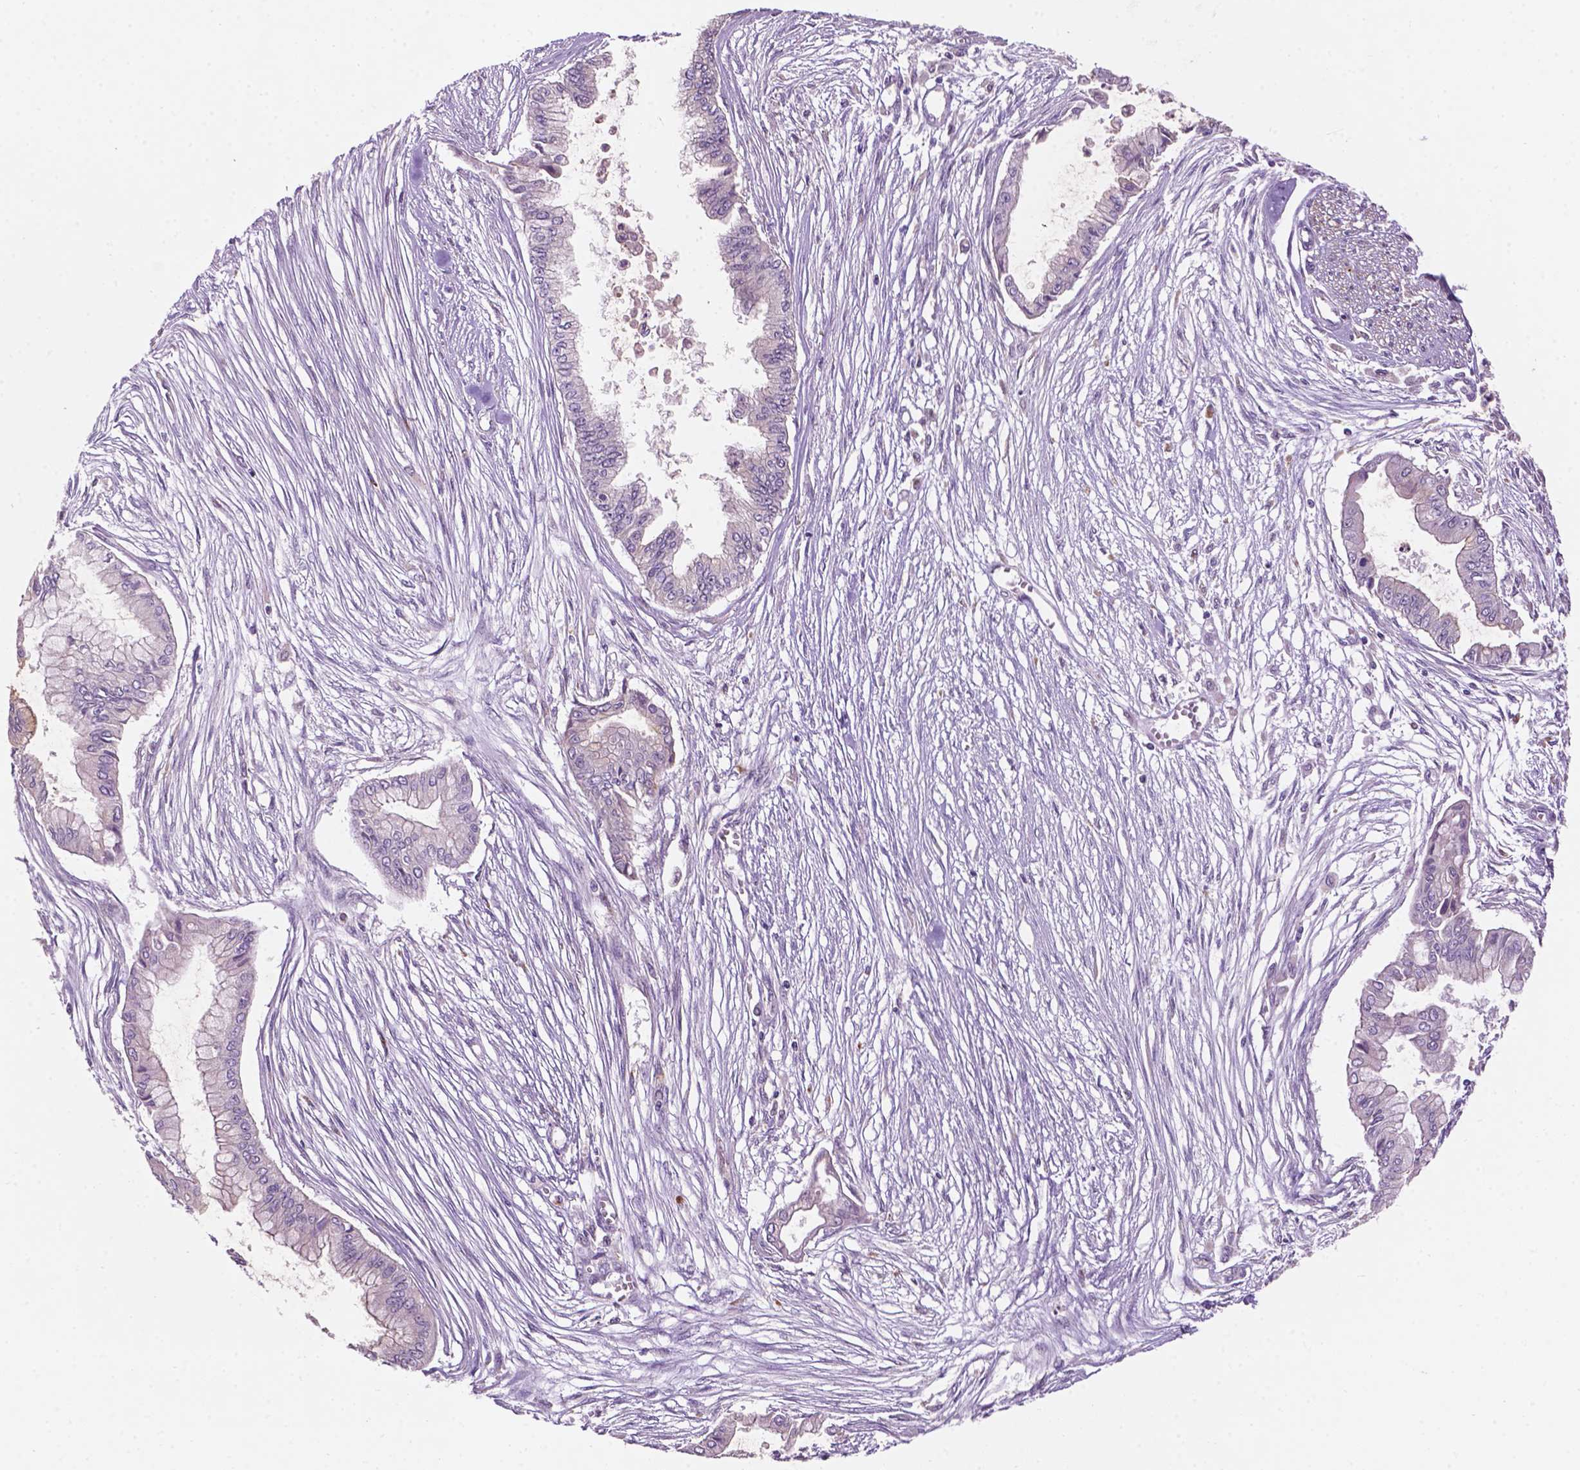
{"staining": {"intensity": "negative", "quantity": "none", "location": "none"}, "tissue": "pancreatic cancer", "cell_type": "Tumor cells", "image_type": "cancer", "snomed": [{"axis": "morphology", "description": "Adenocarcinoma, NOS"}, {"axis": "topography", "description": "Pancreas"}], "caption": "Tumor cells are negative for protein expression in human pancreatic cancer (adenocarcinoma).", "gene": "GXYLT2", "patient": {"sex": "female", "age": 68}}